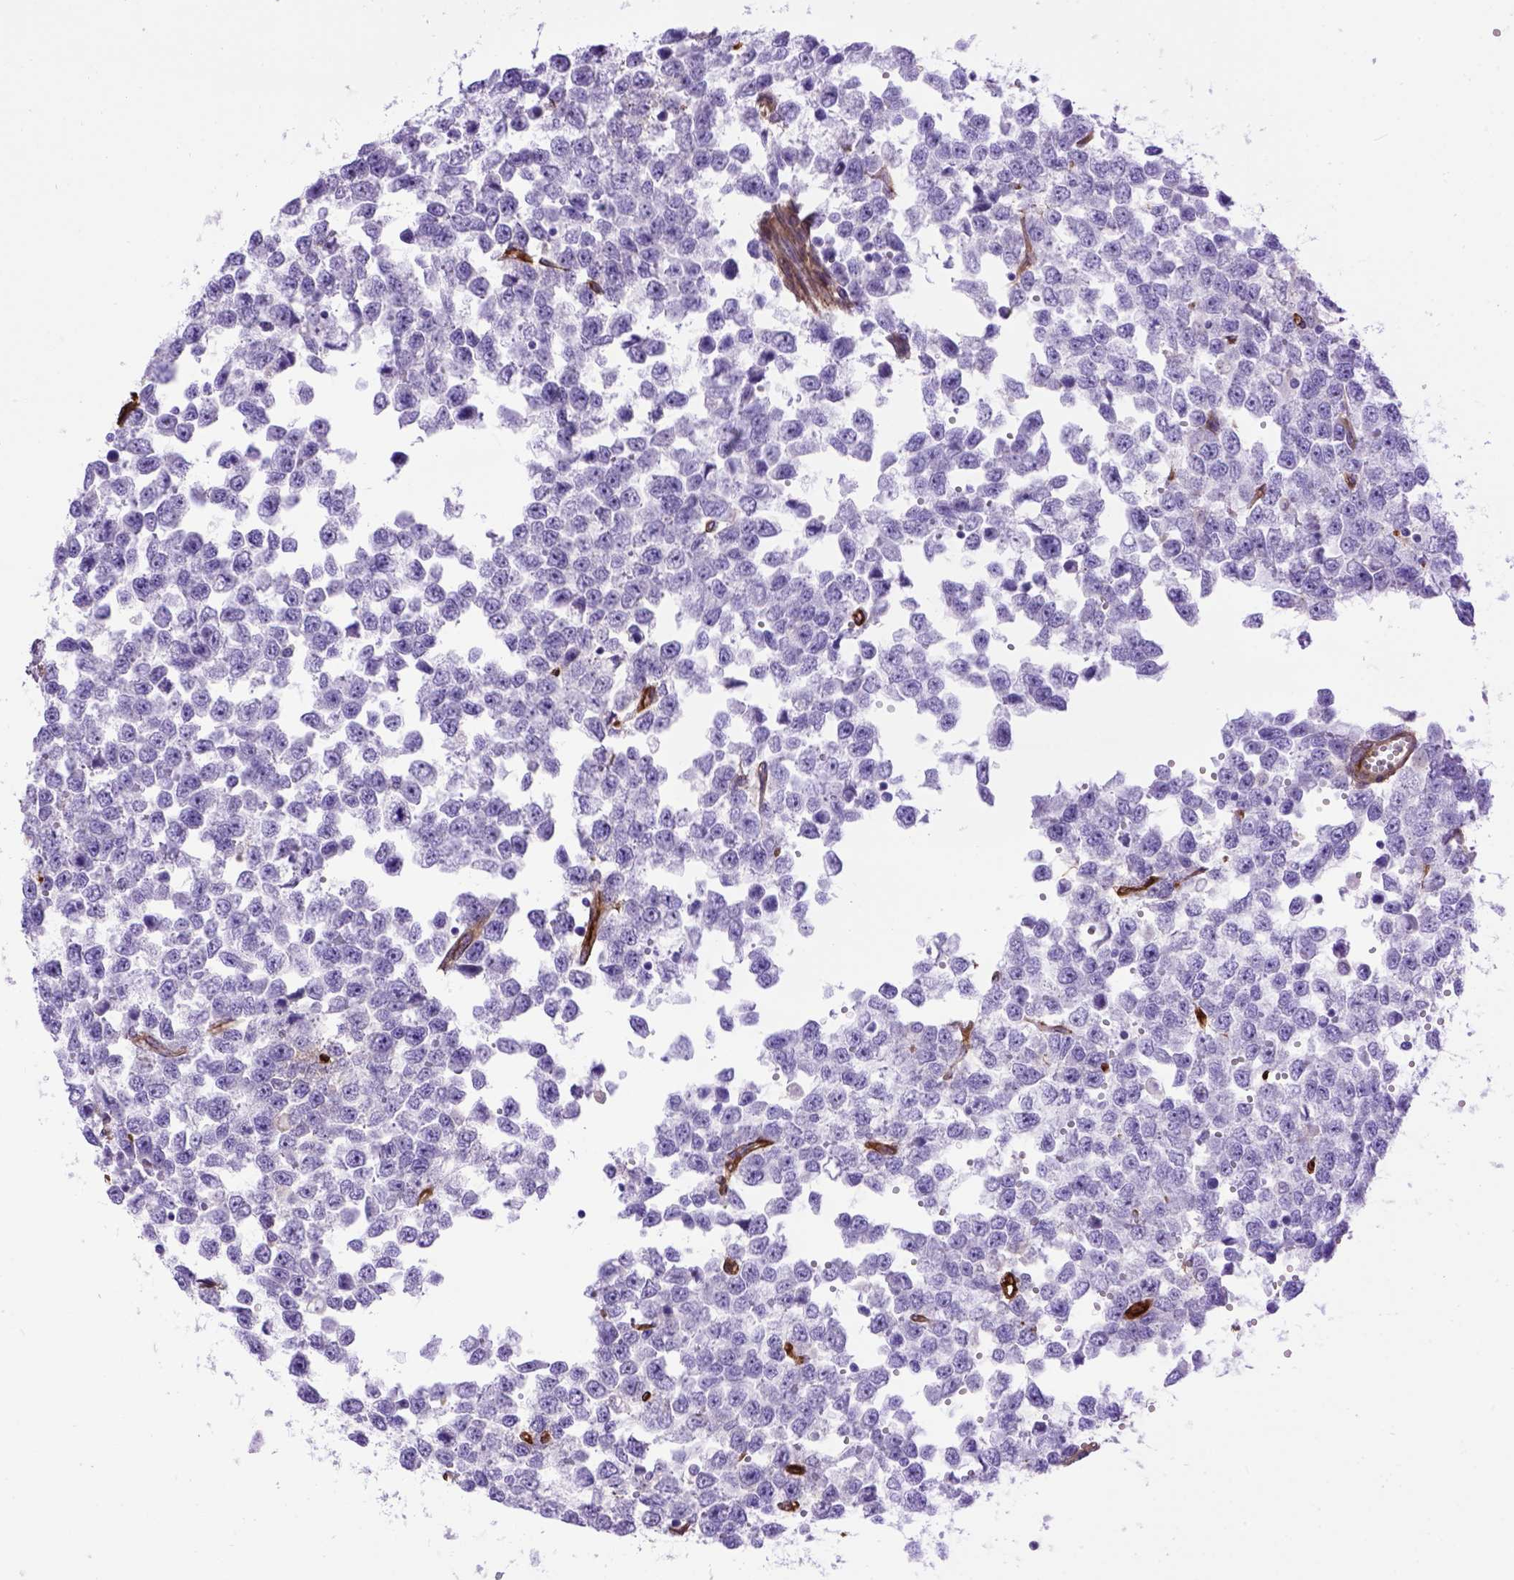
{"staining": {"intensity": "negative", "quantity": "none", "location": "none"}, "tissue": "testis cancer", "cell_type": "Tumor cells", "image_type": "cancer", "snomed": [{"axis": "morphology", "description": "Normal tissue, NOS"}, {"axis": "morphology", "description": "Seminoma, NOS"}, {"axis": "topography", "description": "Testis"}, {"axis": "topography", "description": "Epididymis"}], "caption": "Human testis cancer stained for a protein using immunohistochemistry (IHC) exhibits no staining in tumor cells.", "gene": "ENG", "patient": {"sex": "male", "age": 34}}